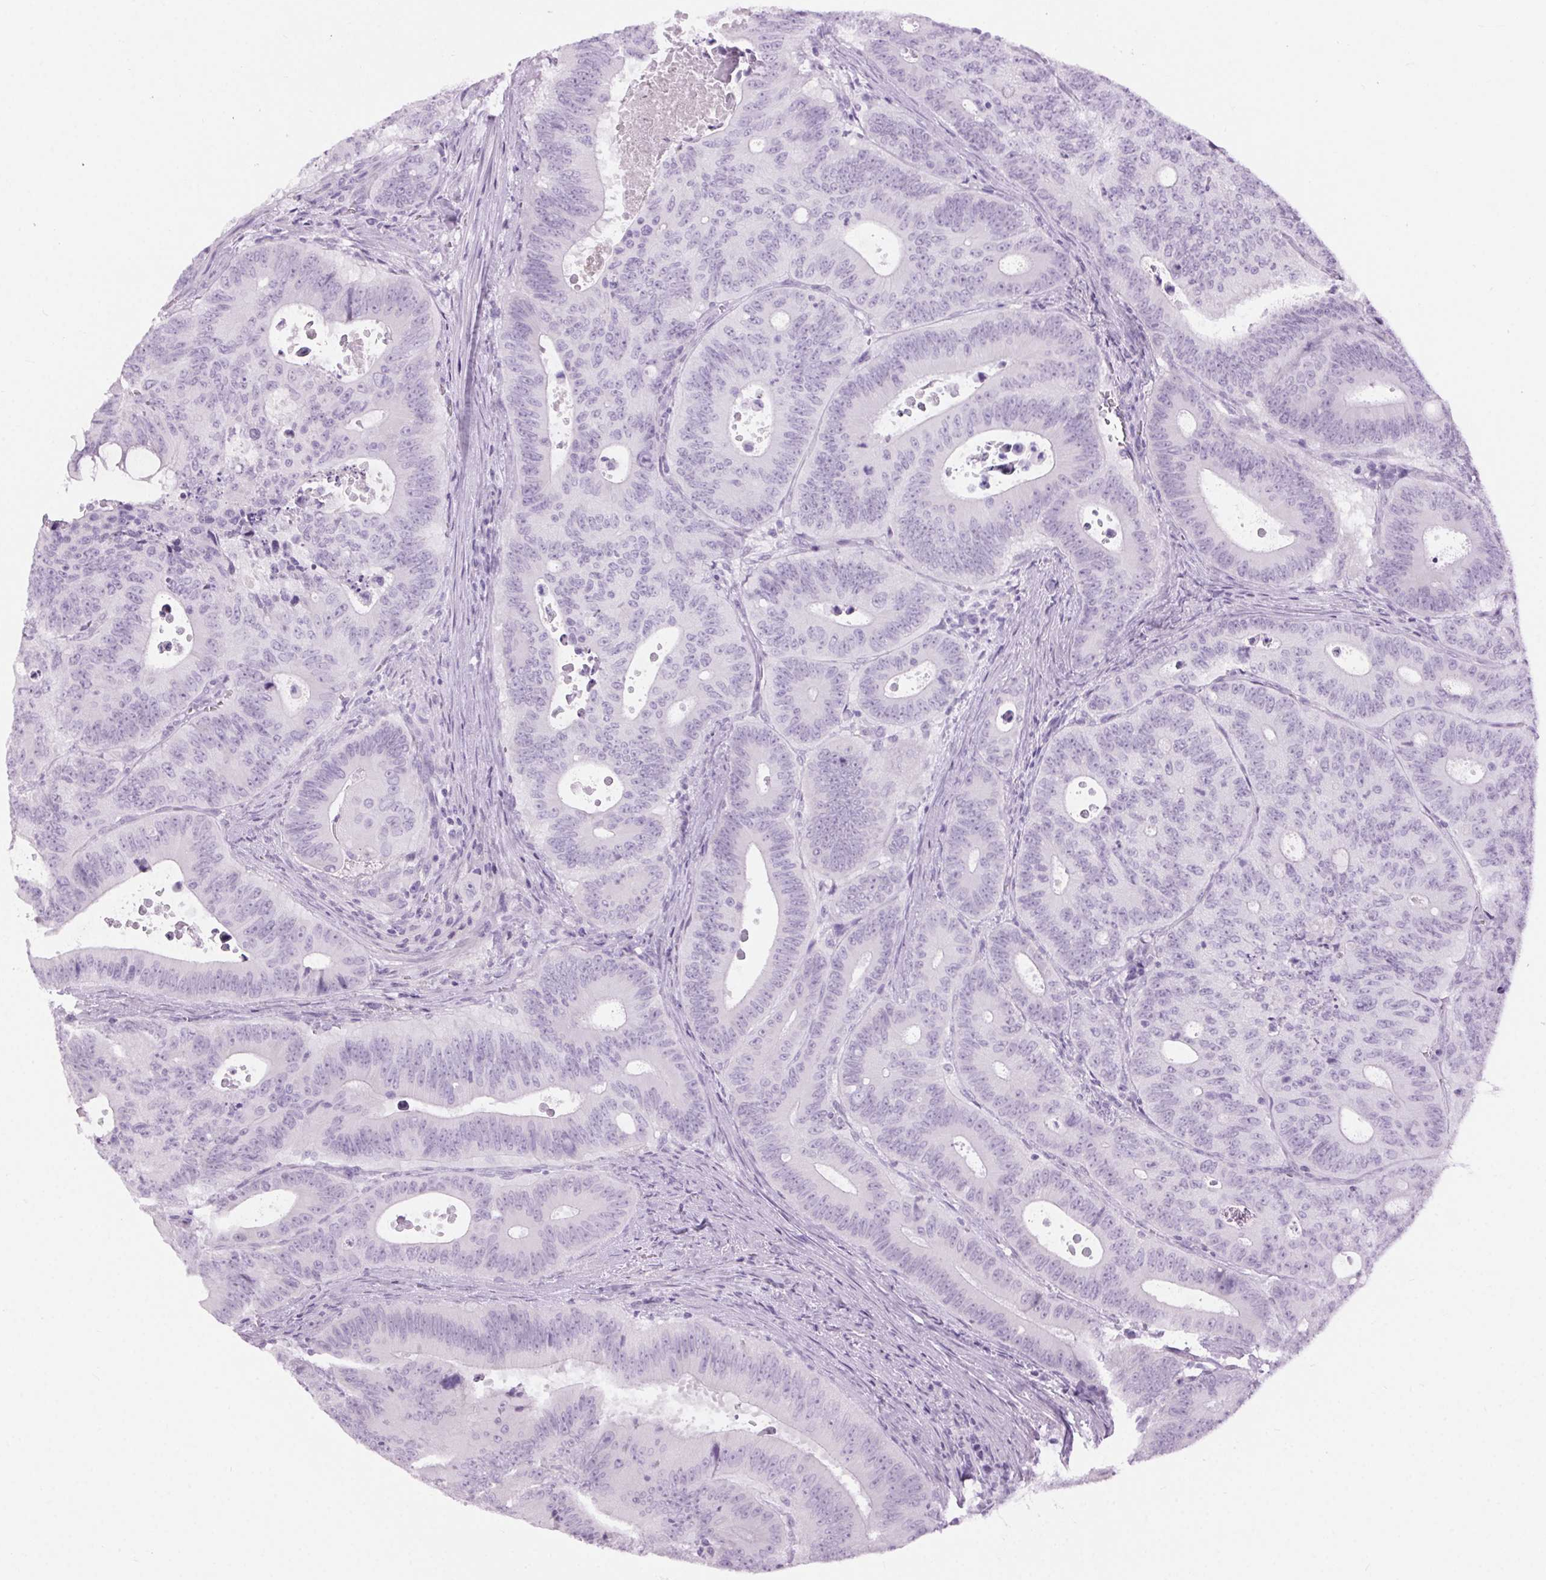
{"staining": {"intensity": "negative", "quantity": "none", "location": "none"}, "tissue": "colorectal cancer", "cell_type": "Tumor cells", "image_type": "cancer", "snomed": [{"axis": "morphology", "description": "Adenocarcinoma, NOS"}, {"axis": "topography", "description": "Colon"}], "caption": "Tumor cells show no significant positivity in colorectal cancer.", "gene": "BEND2", "patient": {"sex": "male", "age": 62}}